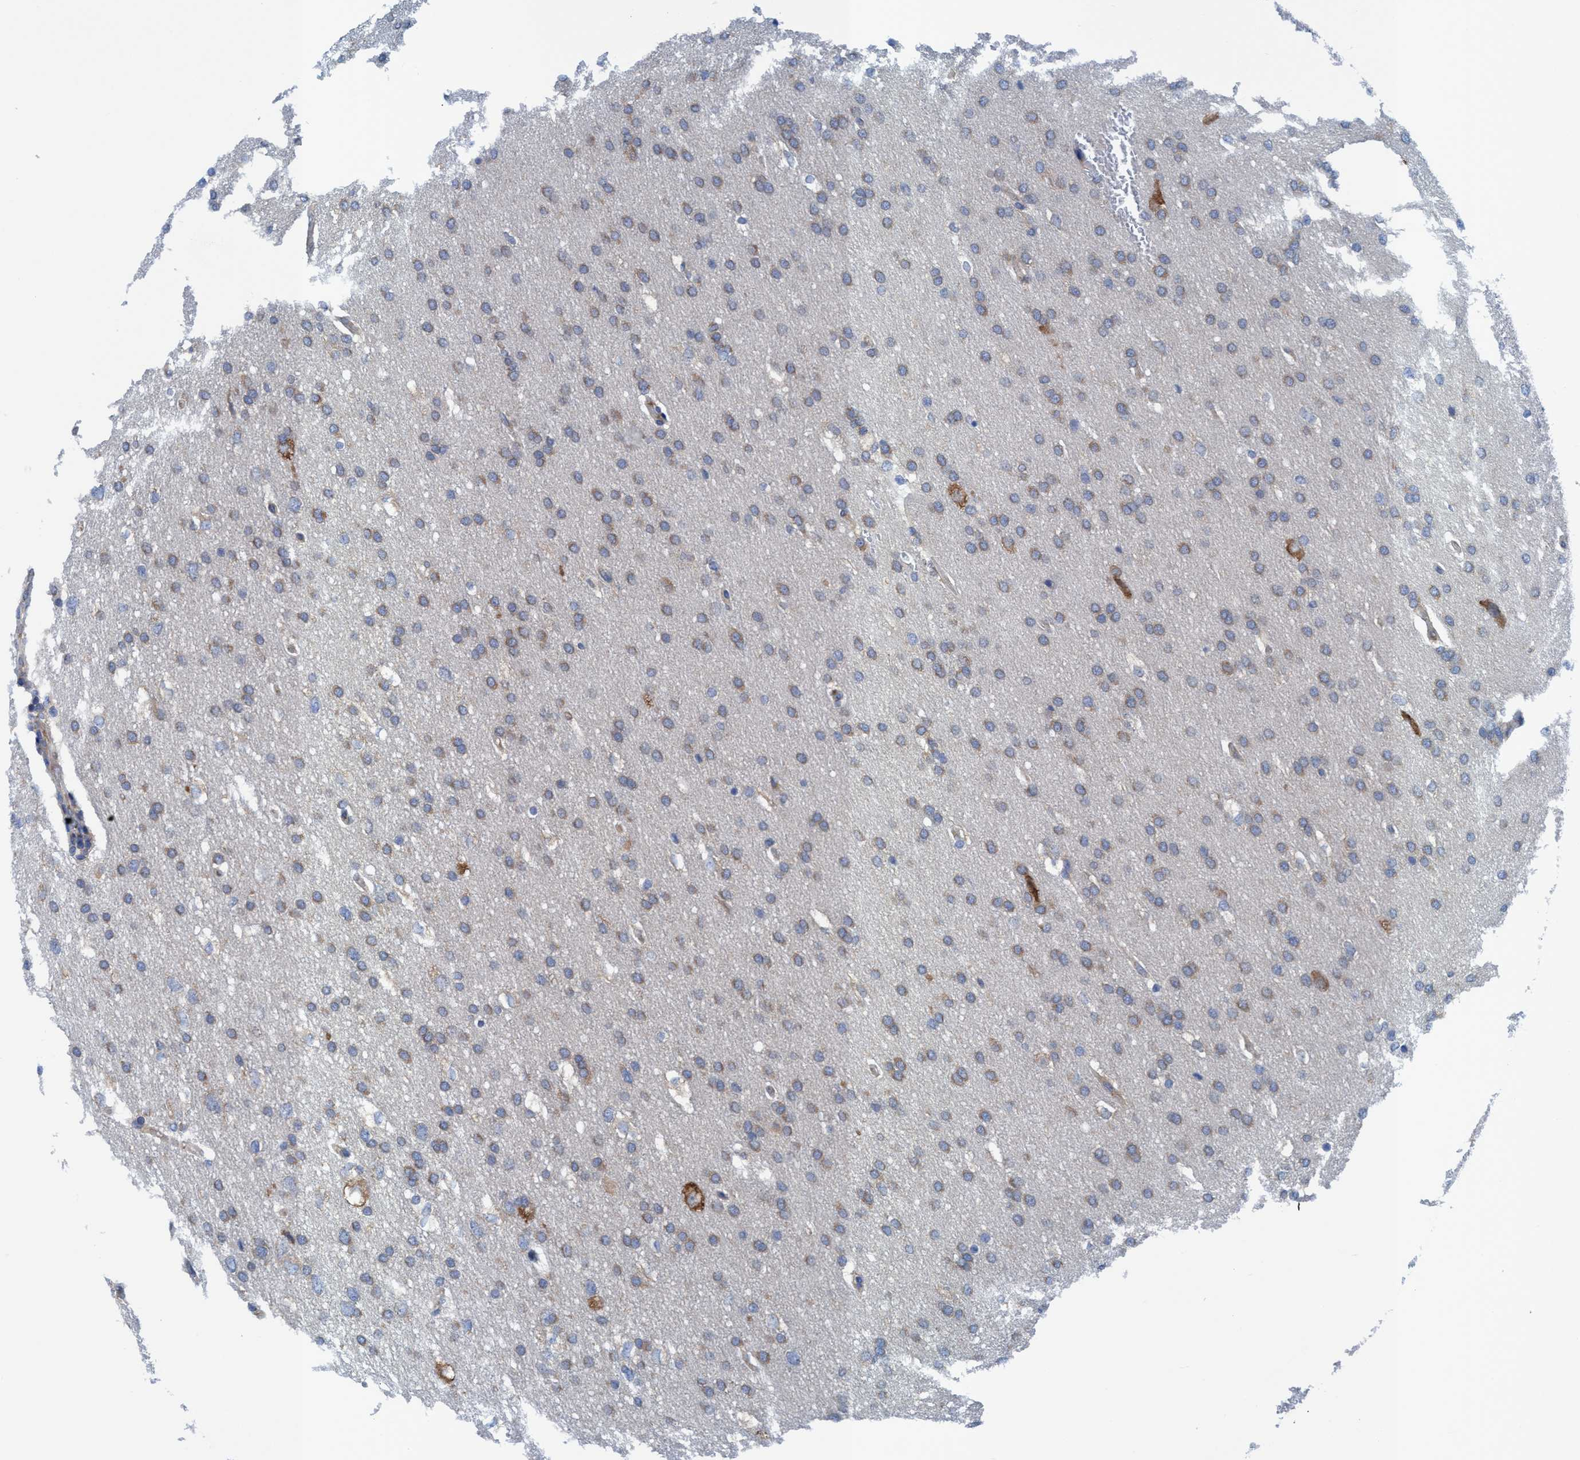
{"staining": {"intensity": "weak", "quantity": ">75%", "location": "cytoplasmic/membranous"}, "tissue": "glioma", "cell_type": "Tumor cells", "image_type": "cancer", "snomed": [{"axis": "morphology", "description": "Glioma, malignant, Low grade"}, {"axis": "topography", "description": "Brain"}], "caption": "Protein expression analysis of malignant low-grade glioma exhibits weak cytoplasmic/membranous positivity in about >75% of tumor cells.", "gene": "NMT1", "patient": {"sex": "female", "age": 37}}